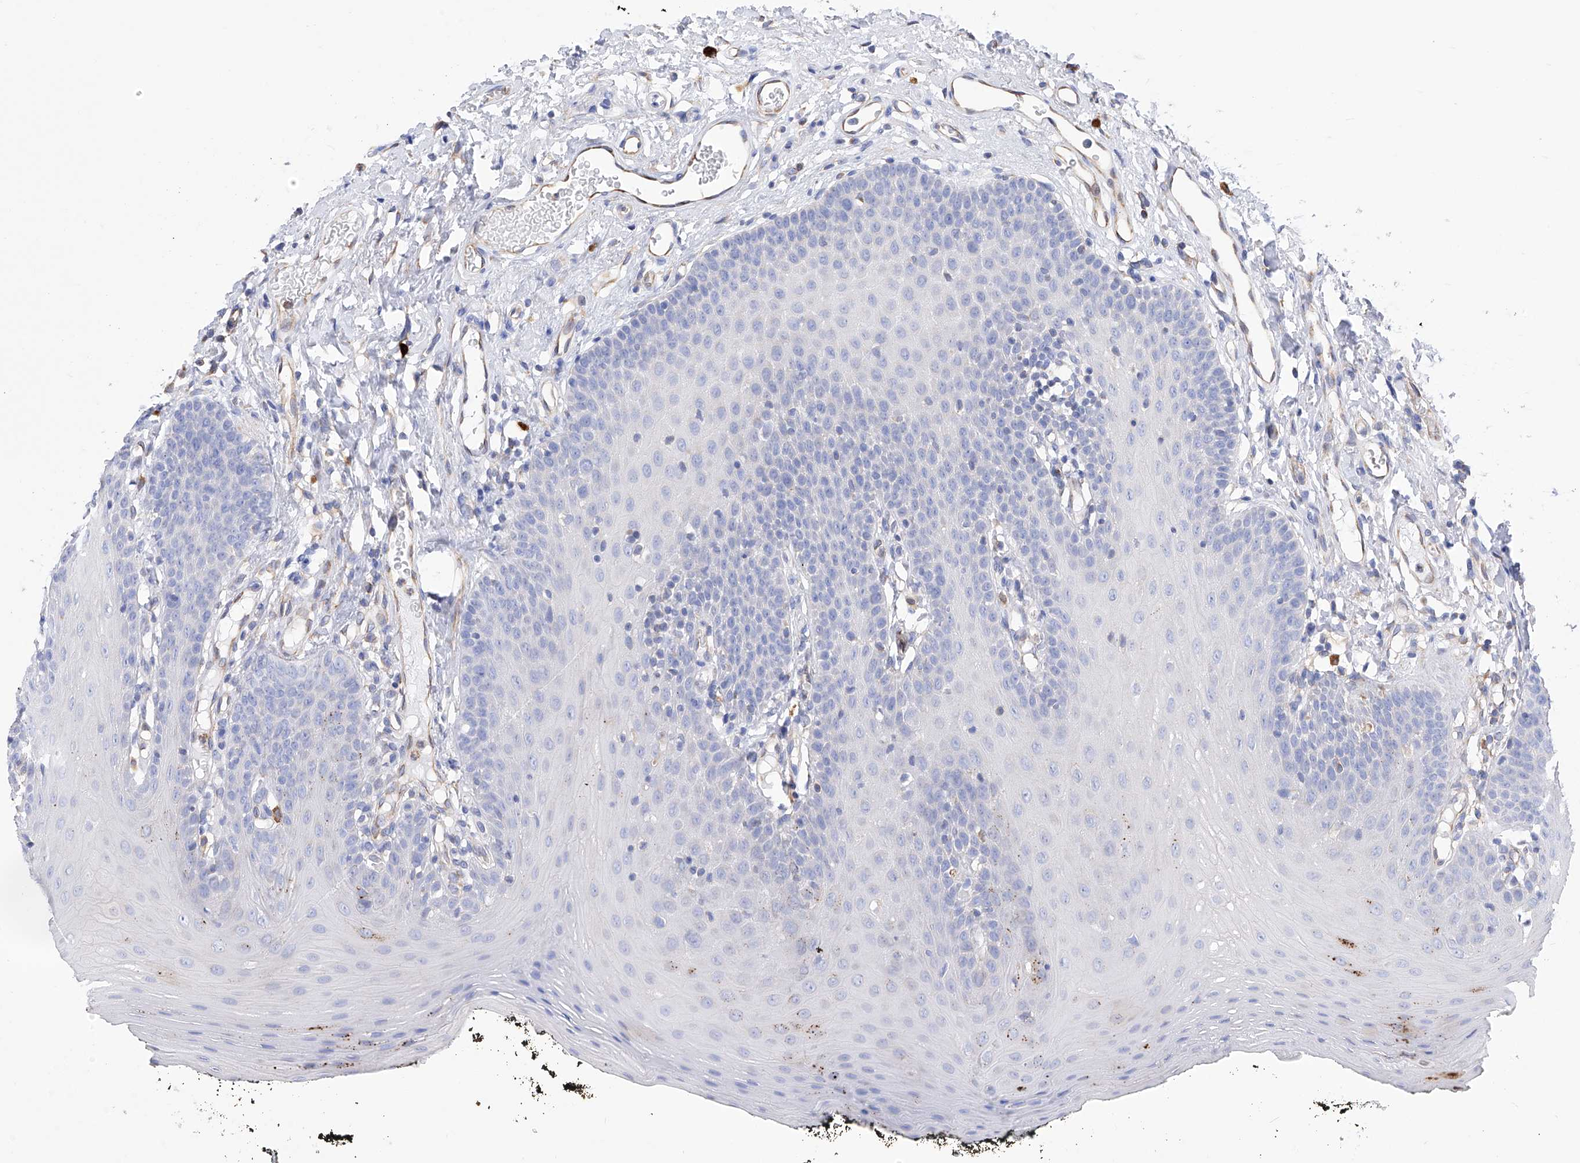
{"staining": {"intensity": "strong", "quantity": "<25%", "location": "cytoplasmic/membranous"}, "tissue": "oral mucosa", "cell_type": "Squamous epithelial cells", "image_type": "normal", "snomed": [{"axis": "morphology", "description": "Normal tissue, NOS"}, {"axis": "topography", "description": "Oral tissue"}], "caption": "Immunohistochemistry histopathology image of normal oral mucosa stained for a protein (brown), which exhibits medium levels of strong cytoplasmic/membranous positivity in approximately <25% of squamous epithelial cells.", "gene": "FLG", "patient": {"sex": "male", "age": 74}}